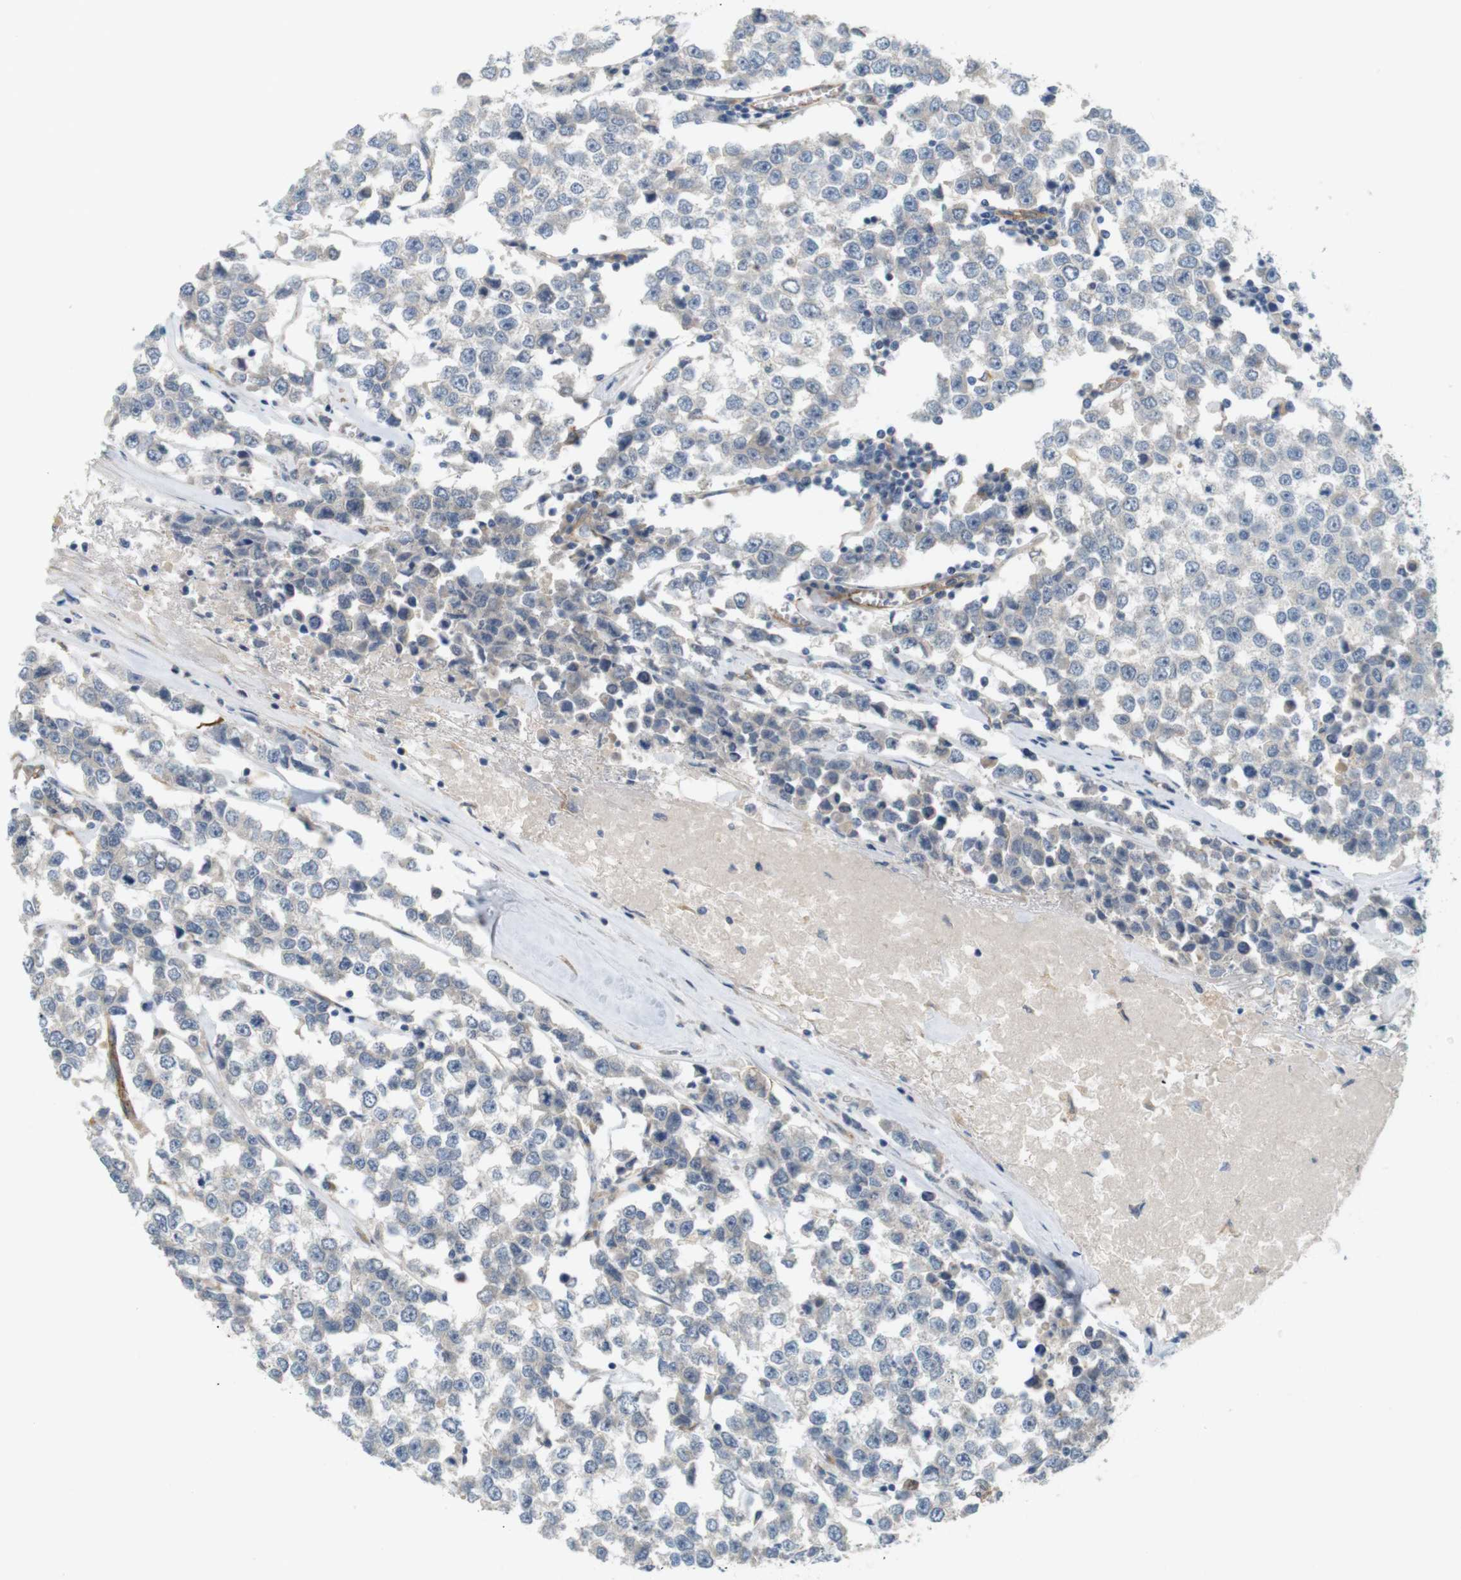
{"staining": {"intensity": "negative", "quantity": "none", "location": "none"}, "tissue": "testis cancer", "cell_type": "Tumor cells", "image_type": "cancer", "snomed": [{"axis": "morphology", "description": "Seminoma, NOS"}, {"axis": "morphology", "description": "Carcinoma, Embryonal, NOS"}, {"axis": "topography", "description": "Testis"}], "caption": "This is a histopathology image of IHC staining of embryonal carcinoma (testis), which shows no positivity in tumor cells. Nuclei are stained in blue.", "gene": "BVES", "patient": {"sex": "male", "age": 52}}